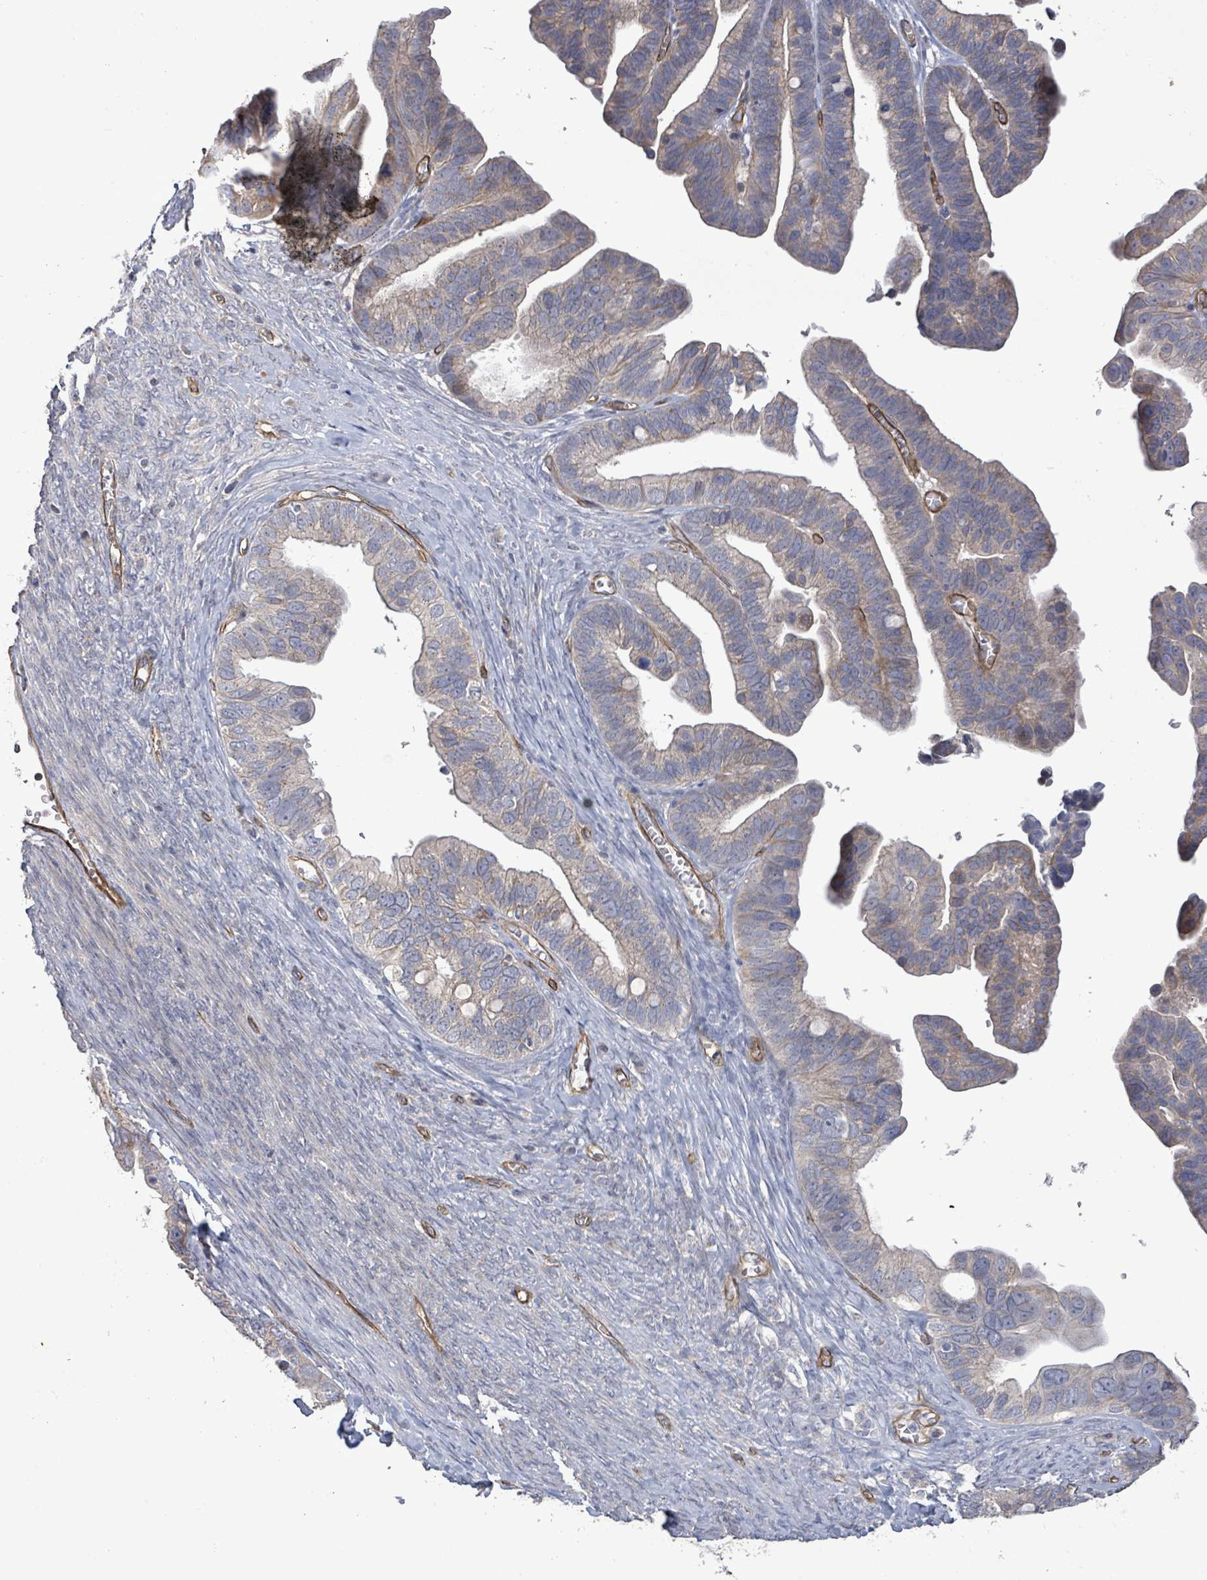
{"staining": {"intensity": "weak", "quantity": "<25%", "location": "cytoplasmic/membranous"}, "tissue": "ovarian cancer", "cell_type": "Tumor cells", "image_type": "cancer", "snomed": [{"axis": "morphology", "description": "Cystadenocarcinoma, serous, NOS"}, {"axis": "topography", "description": "Ovary"}], "caption": "Protein analysis of ovarian cancer shows no significant expression in tumor cells.", "gene": "KANK3", "patient": {"sex": "female", "age": 56}}